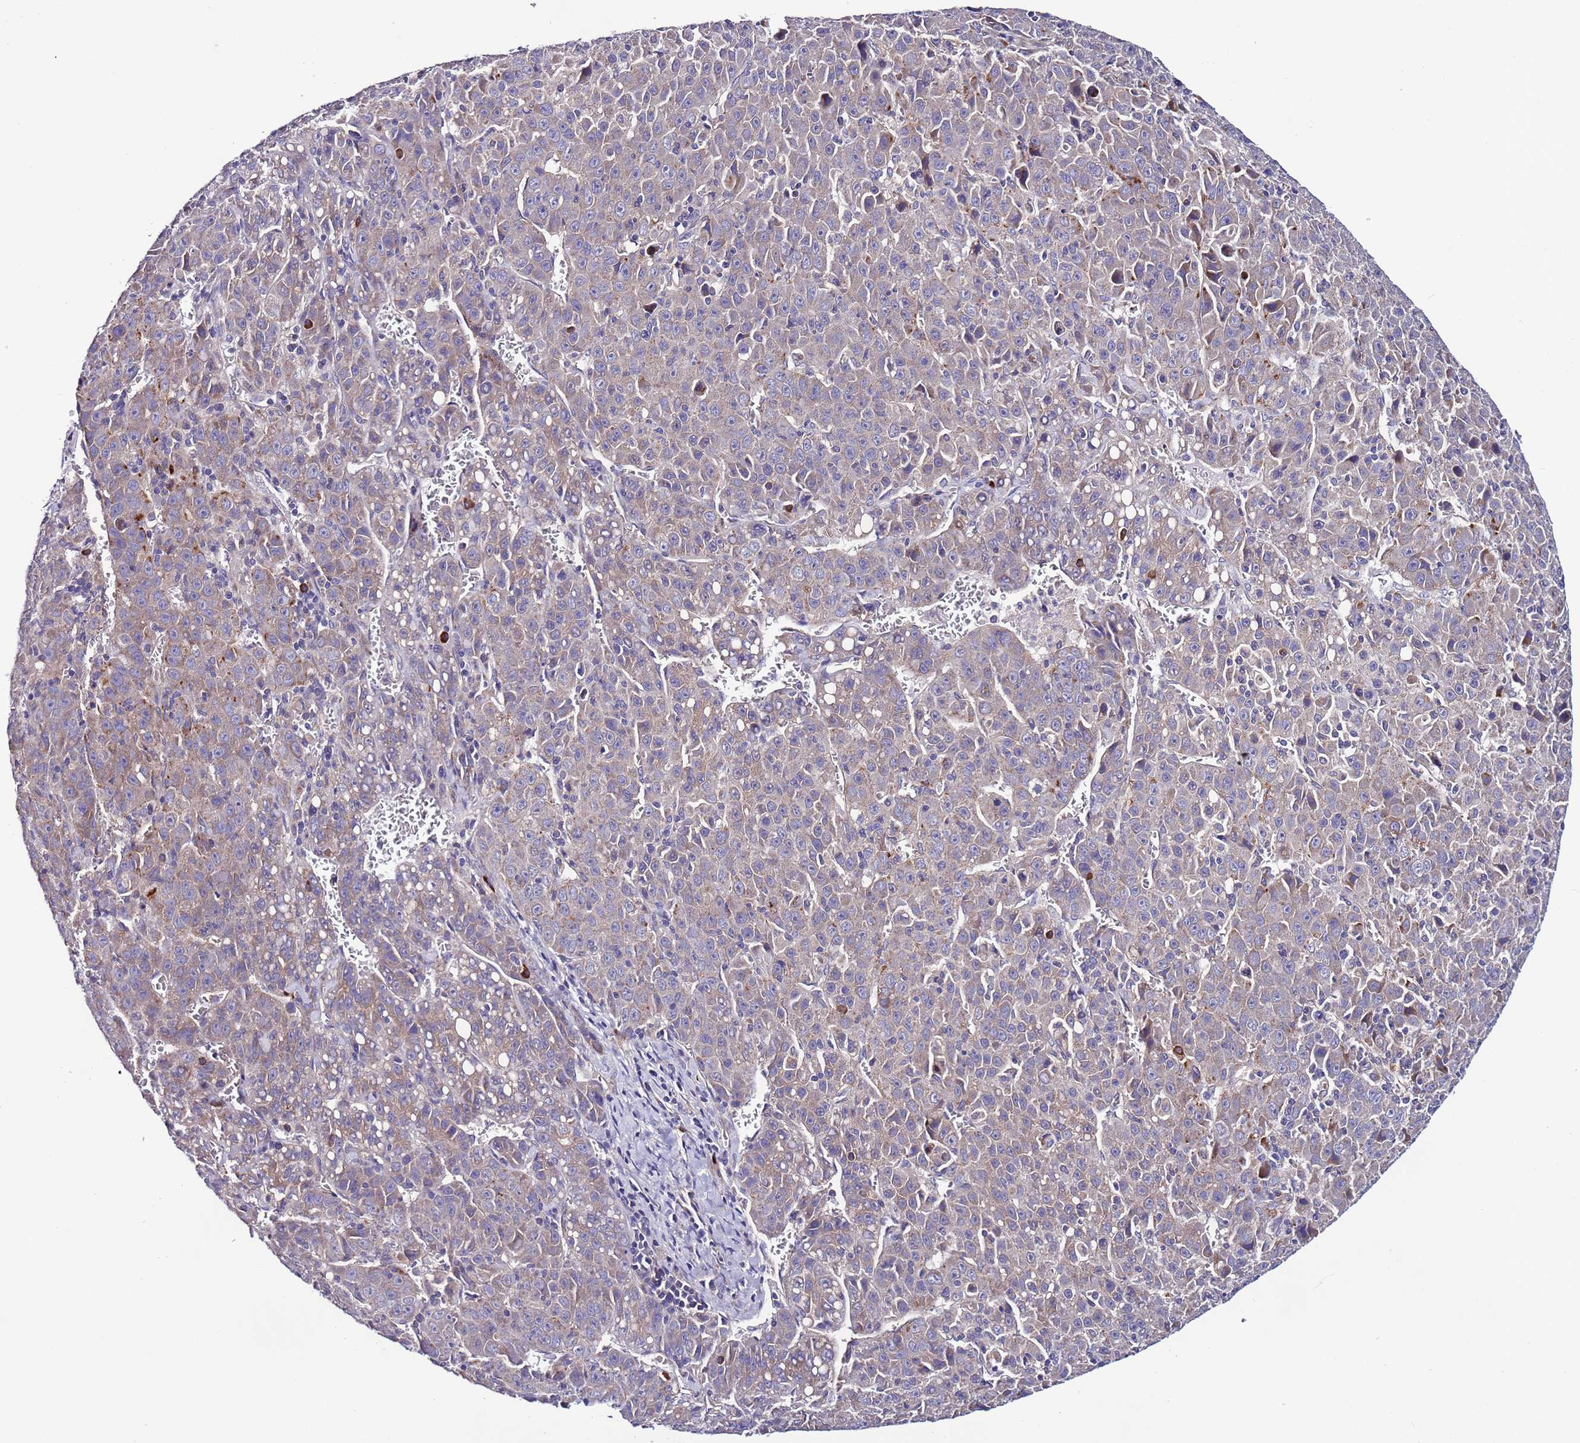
{"staining": {"intensity": "negative", "quantity": "none", "location": "none"}, "tissue": "liver cancer", "cell_type": "Tumor cells", "image_type": "cancer", "snomed": [{"axis": "morphology", "description": "Carcinoma, Hepatocellular, NOS"}, {"axis": "topography", "description": "Liver"}], "caption": "Liver hepatocellular carcinoma was stained to show a protein in brown. There is no significant positivity in tumor cells.", "gene": "SPCS1", "patient": {"sex": "female", "age": 53}}